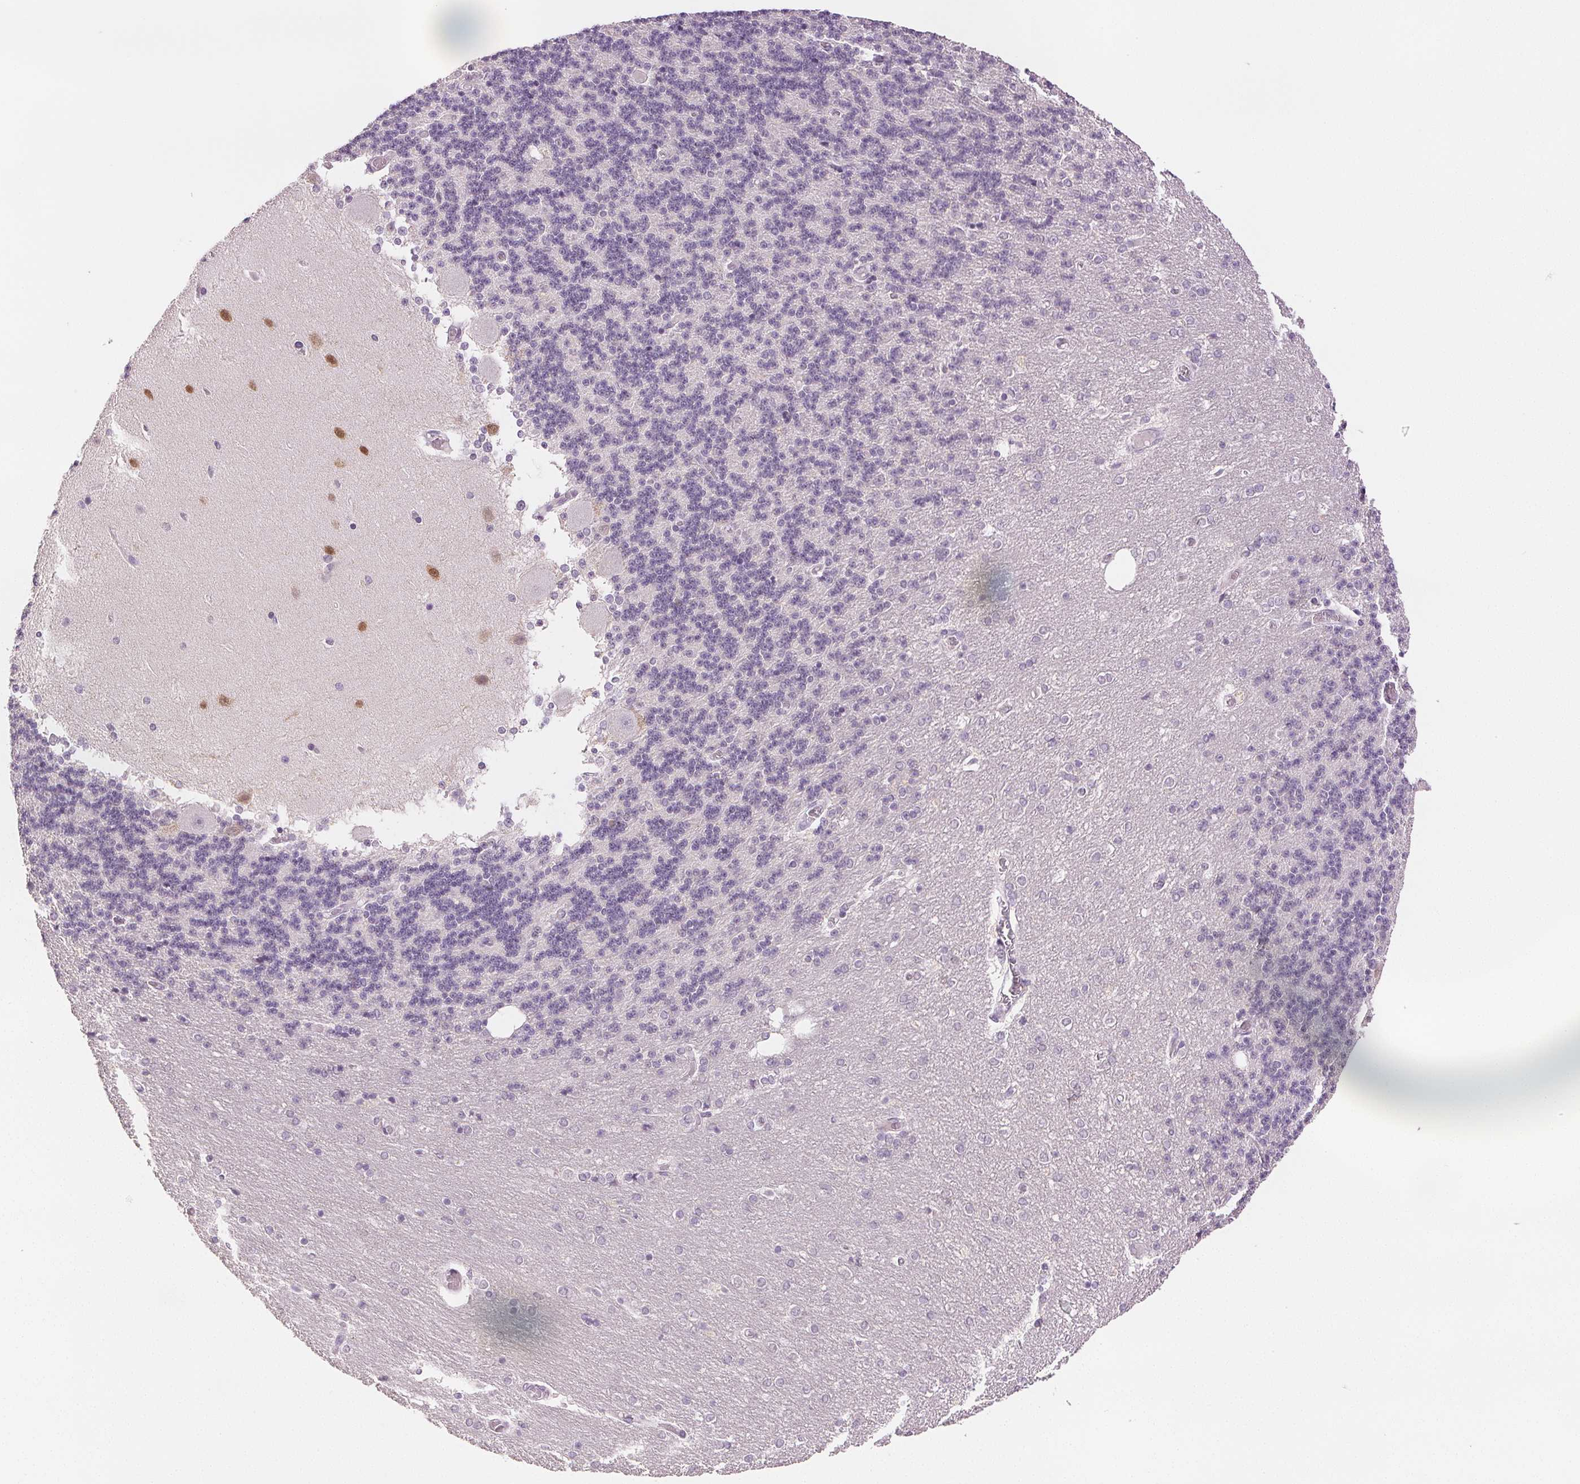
{"staining": {"intensity": "negative", "quantity": "none", "location": "none"}, "tissue": "cerebellum", "cell_type": "Cells in granular layer", "image_type": "normal", "snomed": [{"axis": "morphology", "description": "Normal tissue, NOS"}, {"axis": "topography", "description": "Cerebellum"}], "caption": "The IHC photomicrograph has no significant expression in cells in granular layer of cerebellum. Brightfield microscopy of immunohistochemistry stained with DAB (brown) and hematoxylin (blue), captured at high magnification.", "gene": "SCGN", "patient": {"sex": "female", "age": 54}}